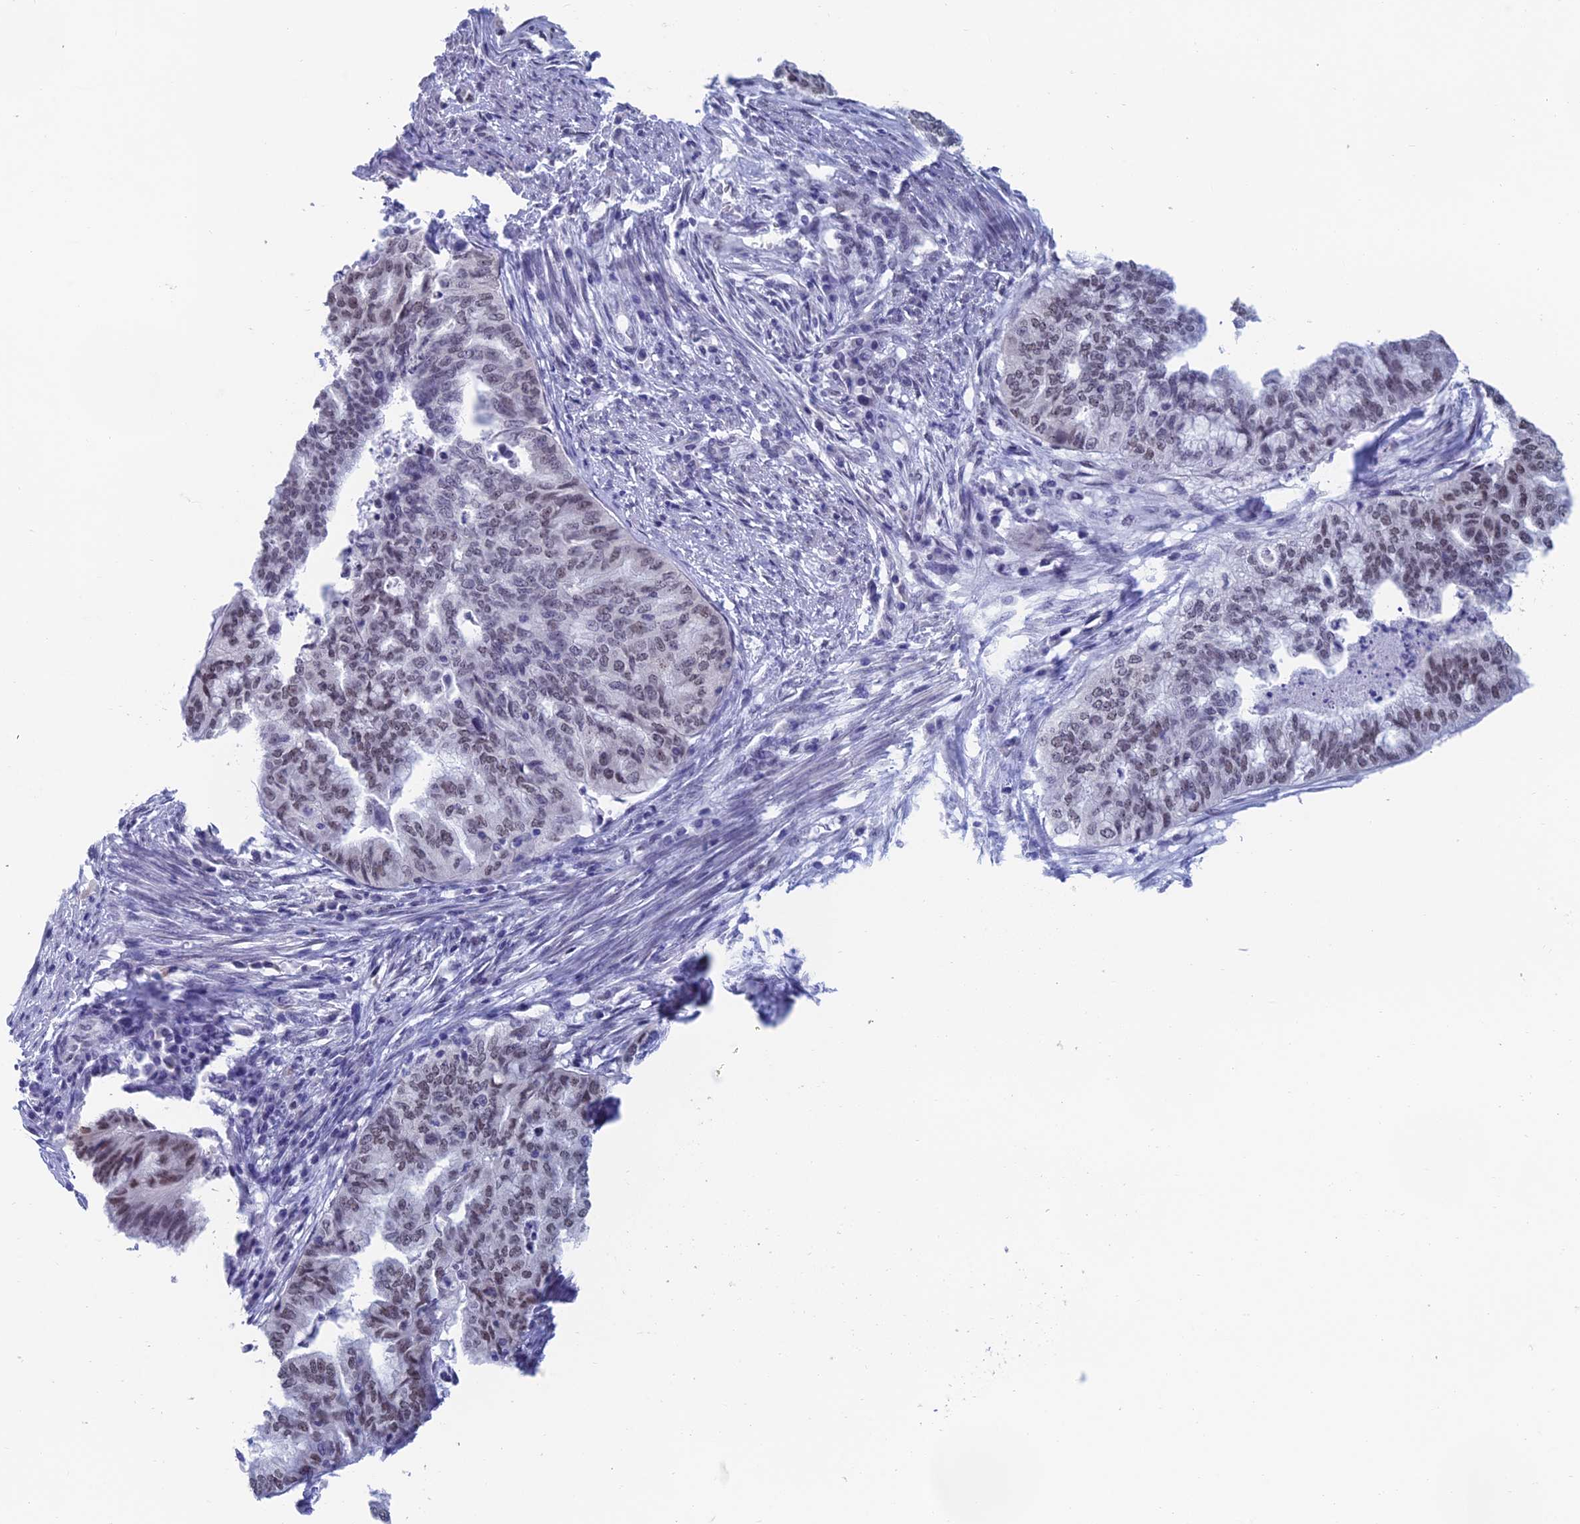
{"staining": {"intensity": "weak", "quantity": "25%-75%", "location": "nuclear"}, "tissue": "endometrial cancer", "cell_type": "Tumor cells", "image_type": "cancer", "snomed": [{"axis": "morphology", "description": "Adenocarcinoma, NOS"}, {"axis": "topography", "description": "Endometrium"}], "caption": "An IHC histopathology image of neoplastic tissue is shown. Protein staining in brown shows weak nuclear positivity in endometrial cancer within tumor cells. Immunohistochemistry (ihc) stains the protein in brown and the nuclei are stained blue.", "gene": "NABP2", "patient": {"sex": "female", "age": 79}}